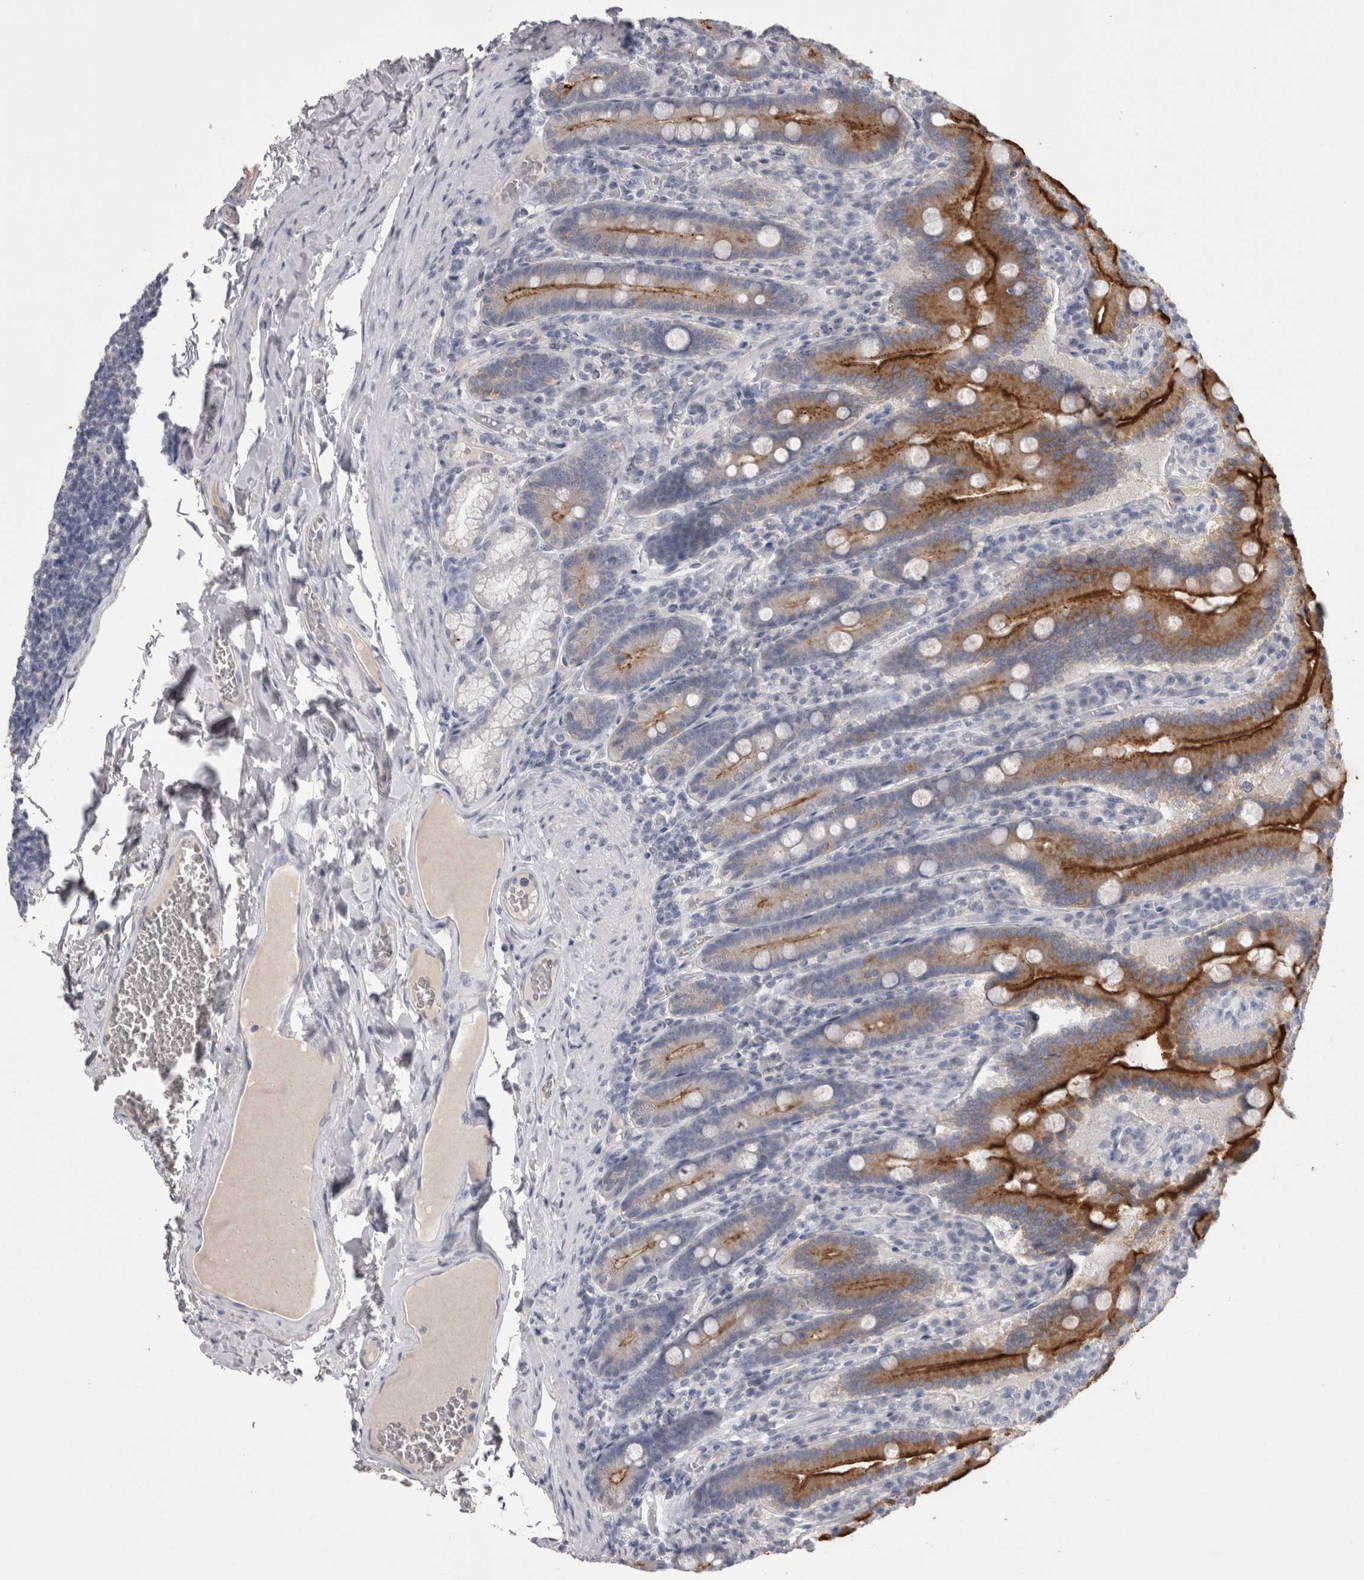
{"staining": {"intensity": "strong", "quantity": ">75%", "location": "cytoplasmic/membranous"}, "tissue": "duodenum", "cell_type": "Glandular cells", "image_type": "normal", "snomed": [{"axis": "morphology", "description": "Normal tissue, NOS"}, {"axis": "topography", "description": "Duodenum"}], "caption": "High-power microscopy captured an immunohistochemistry micrograph of benign duodenum, revealing strong cytoplasmic/membranous staining in approximately >75% of glandular cells. Using DAB (3,3'-diaminobenzidine) (brown) and hematoxylin (blue) stains, captured at high magnification using brightfield microscopy.", "gene": "CDHR5", "patient": {"sex": "female", "age": 62}}